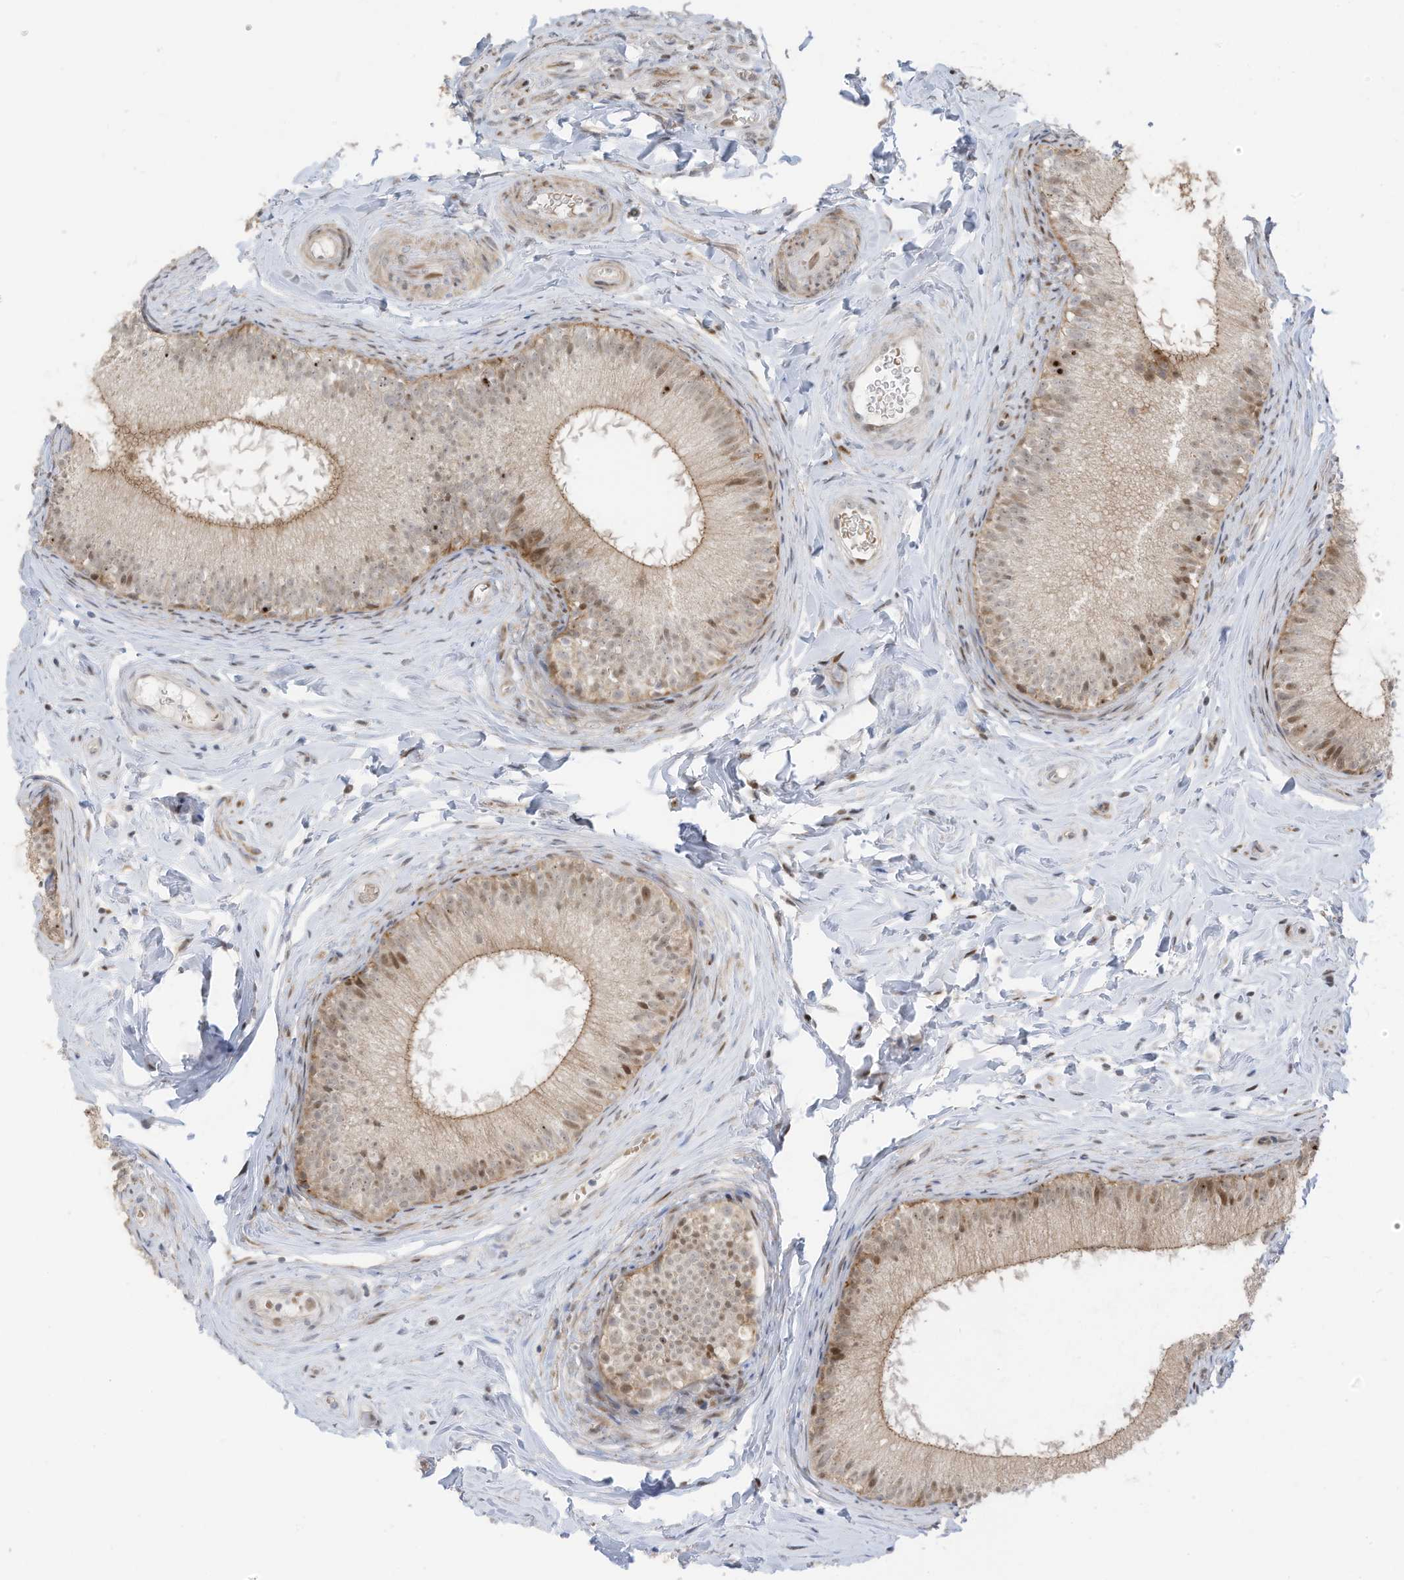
{"staining": {"intensity": "moderate", "quantity": ">75%", "location": "cytoplasmic/membranous,nuclear"}, "tissue": "epididymis", "cell_type": "Glandular cells", "image_type": "normal", "snomed": [{"axis": "morphology", "description": "Normal tissue, NOS"}, {"axis": "topography", "description": "Epididymis"}], "caption": "Moderate cytoplasmic/membranous,nuclear staining is seen in about >75% of glandular cells in unremarkable epididymis. (DAB (3,3'-diaminobenzidine) = brown stain, brightfield microscopy at high magnification).", "gene": "ZCWPW2", "patient": {"sex": "male", "age": 34}}